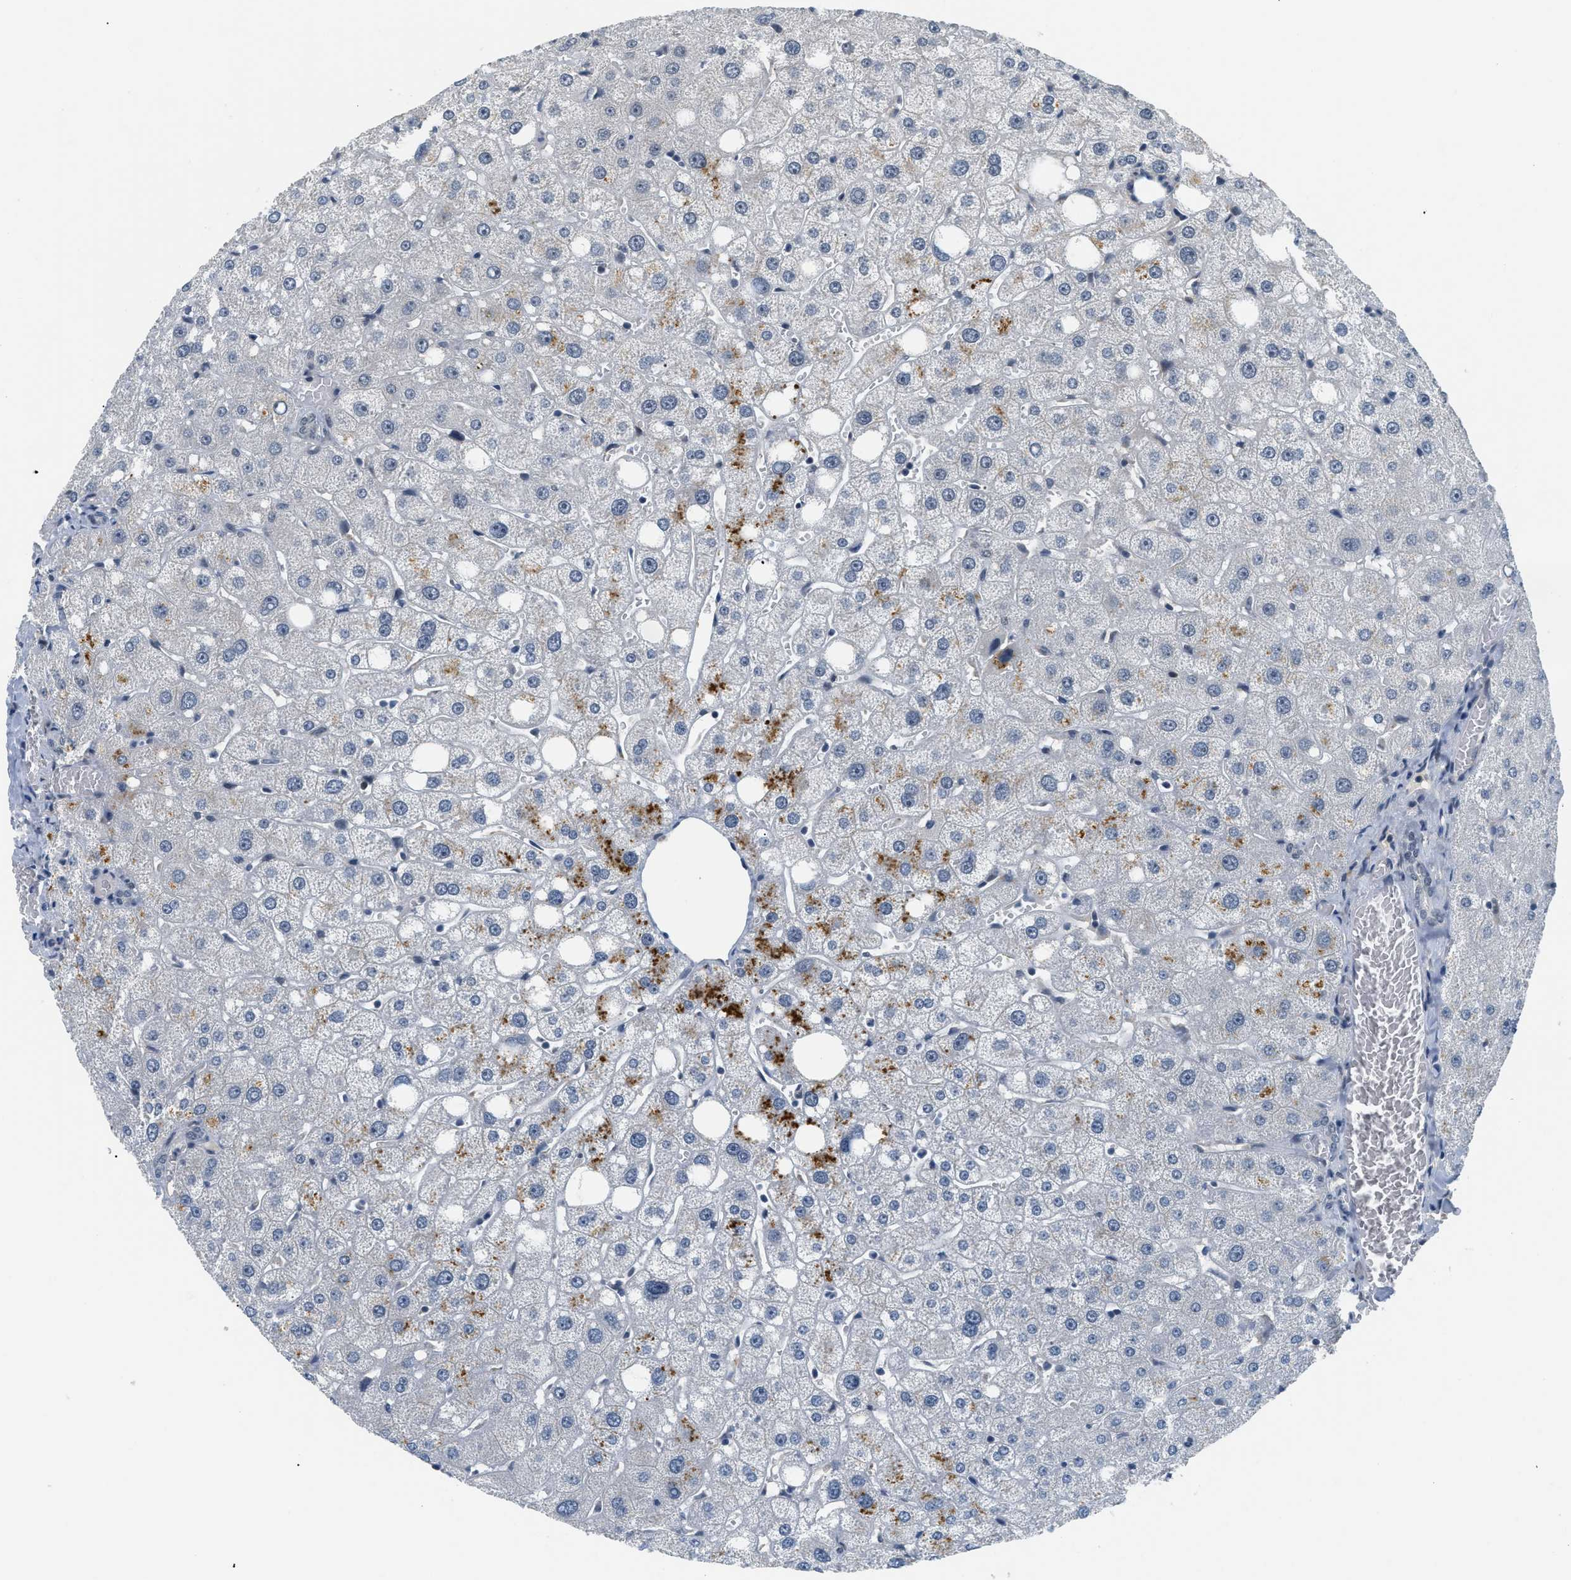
{"staining": {"intensity": "negative", "quantity": "none", "location": "none"}, "tissue": "liver", "cell_type": "Cholangiocytes", "image_type": "normal", "snomed": [{"axis": "morphology", "description": "Normal tissue, NOS"}, {"axis": "topography", "description": "Liver"}], "caption": "Histopathology image shows no protein positivity in cholangiocytes of benign liver. Brightfield microscopy of immunohistochemistry stained with DAB (brown) and hematoxylin (blue), captured at high magnification.", "gene": "MZF1", "patient": {"sex": "male", "age": 73}}